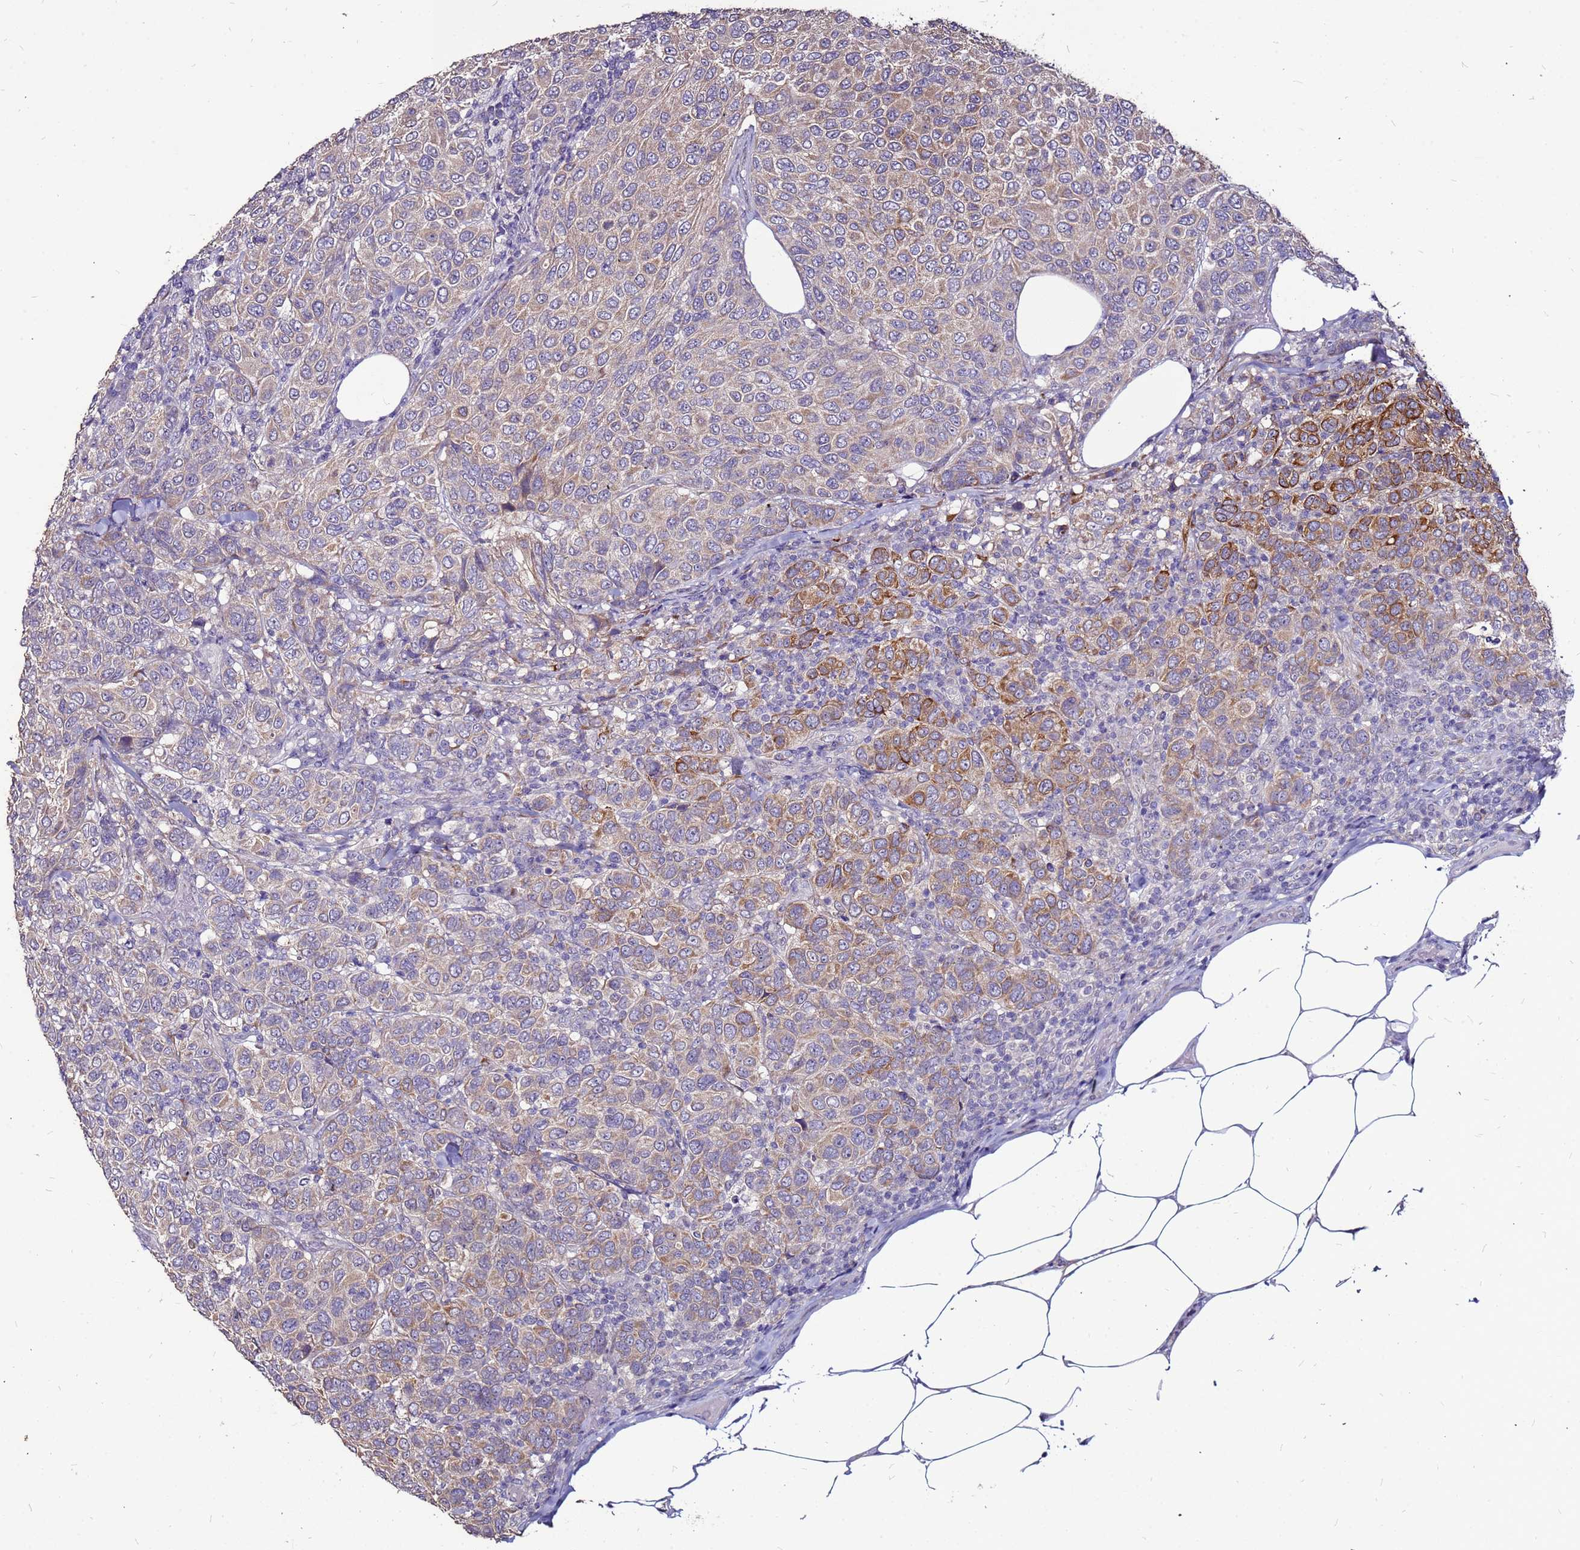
{"staining": {"intensity": "moderate", "quantity": "25%-75%", "location": "cytoplasmic/membranous"}, "tissue": "breast cancer", "cell_type": "Tumor cells", "image_type": "cancer", "snomed": [{"axis": "morphology", "description": "Duct carcinoma"}, {"axis": "topography", "description": "Breast"}], "caption": "Tumor cells display medium levels of moderate cytoplasmic/membranous staining in about 25%-75% of cells in human breast cancer (intraductal carcinoma).", "gene": "SLC44A3", "patient": {"sex": "female", "age": 55}}